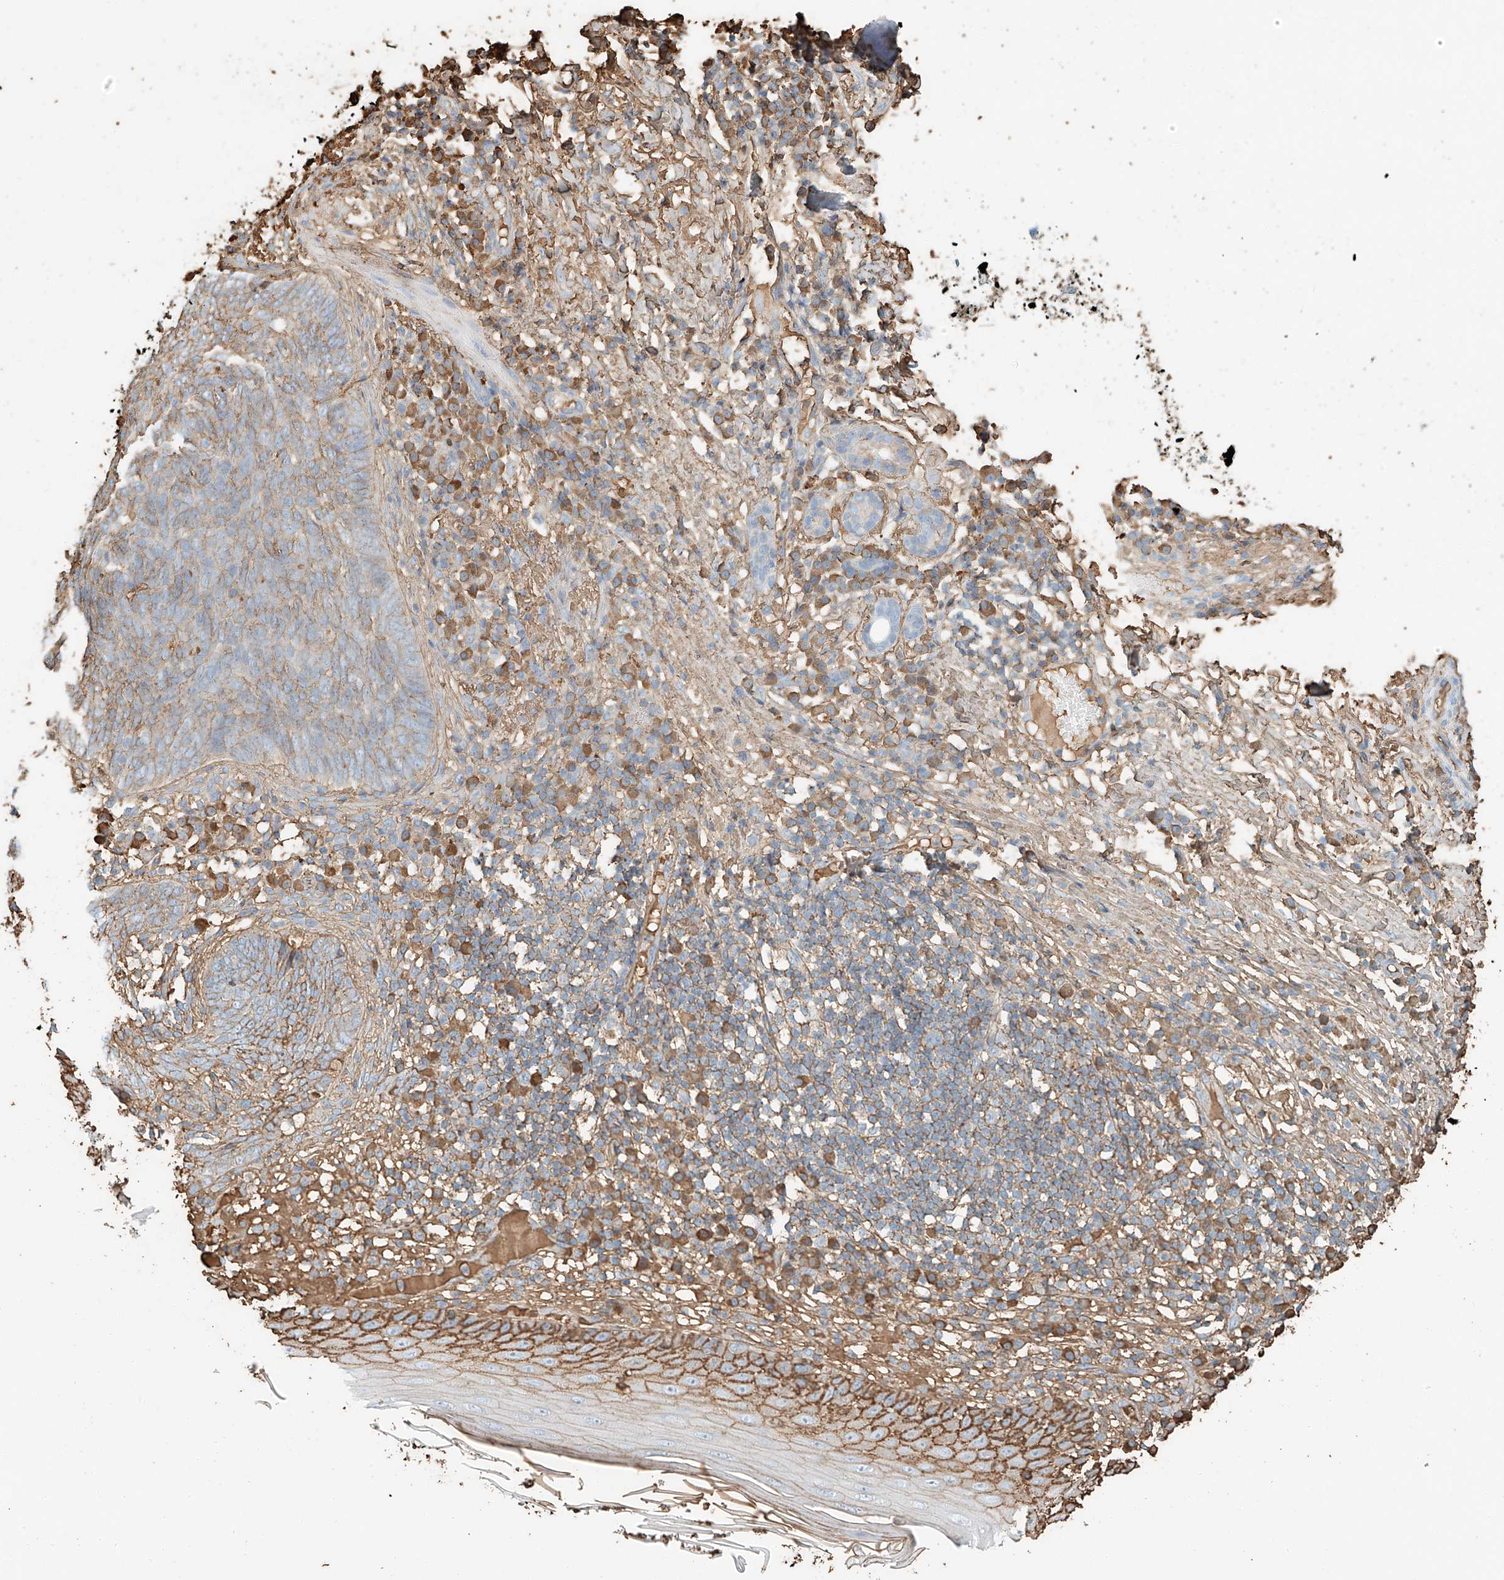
{"staining": {"intensity": "moderate", "quantity": "25%-75%", "location": "cytoplasmic/membranous"}, "tissue": "skin cancer", "cell_type": "Tumor cells", "image_type": "cancer", "snomed": [{"axis": "morphology", "description": "Basal cell carcinoma"}, {"axis": "topography", "description": "Skin"}], "caption": "Immunohistochemistry (DAB) staining of human skin cancer exhibits moderate cytoplasmic/membranous protein staining in about 25%-75% of tumor cells.", "gene": "ZFP30", "patient": {"sex": "male", "age": 85}}